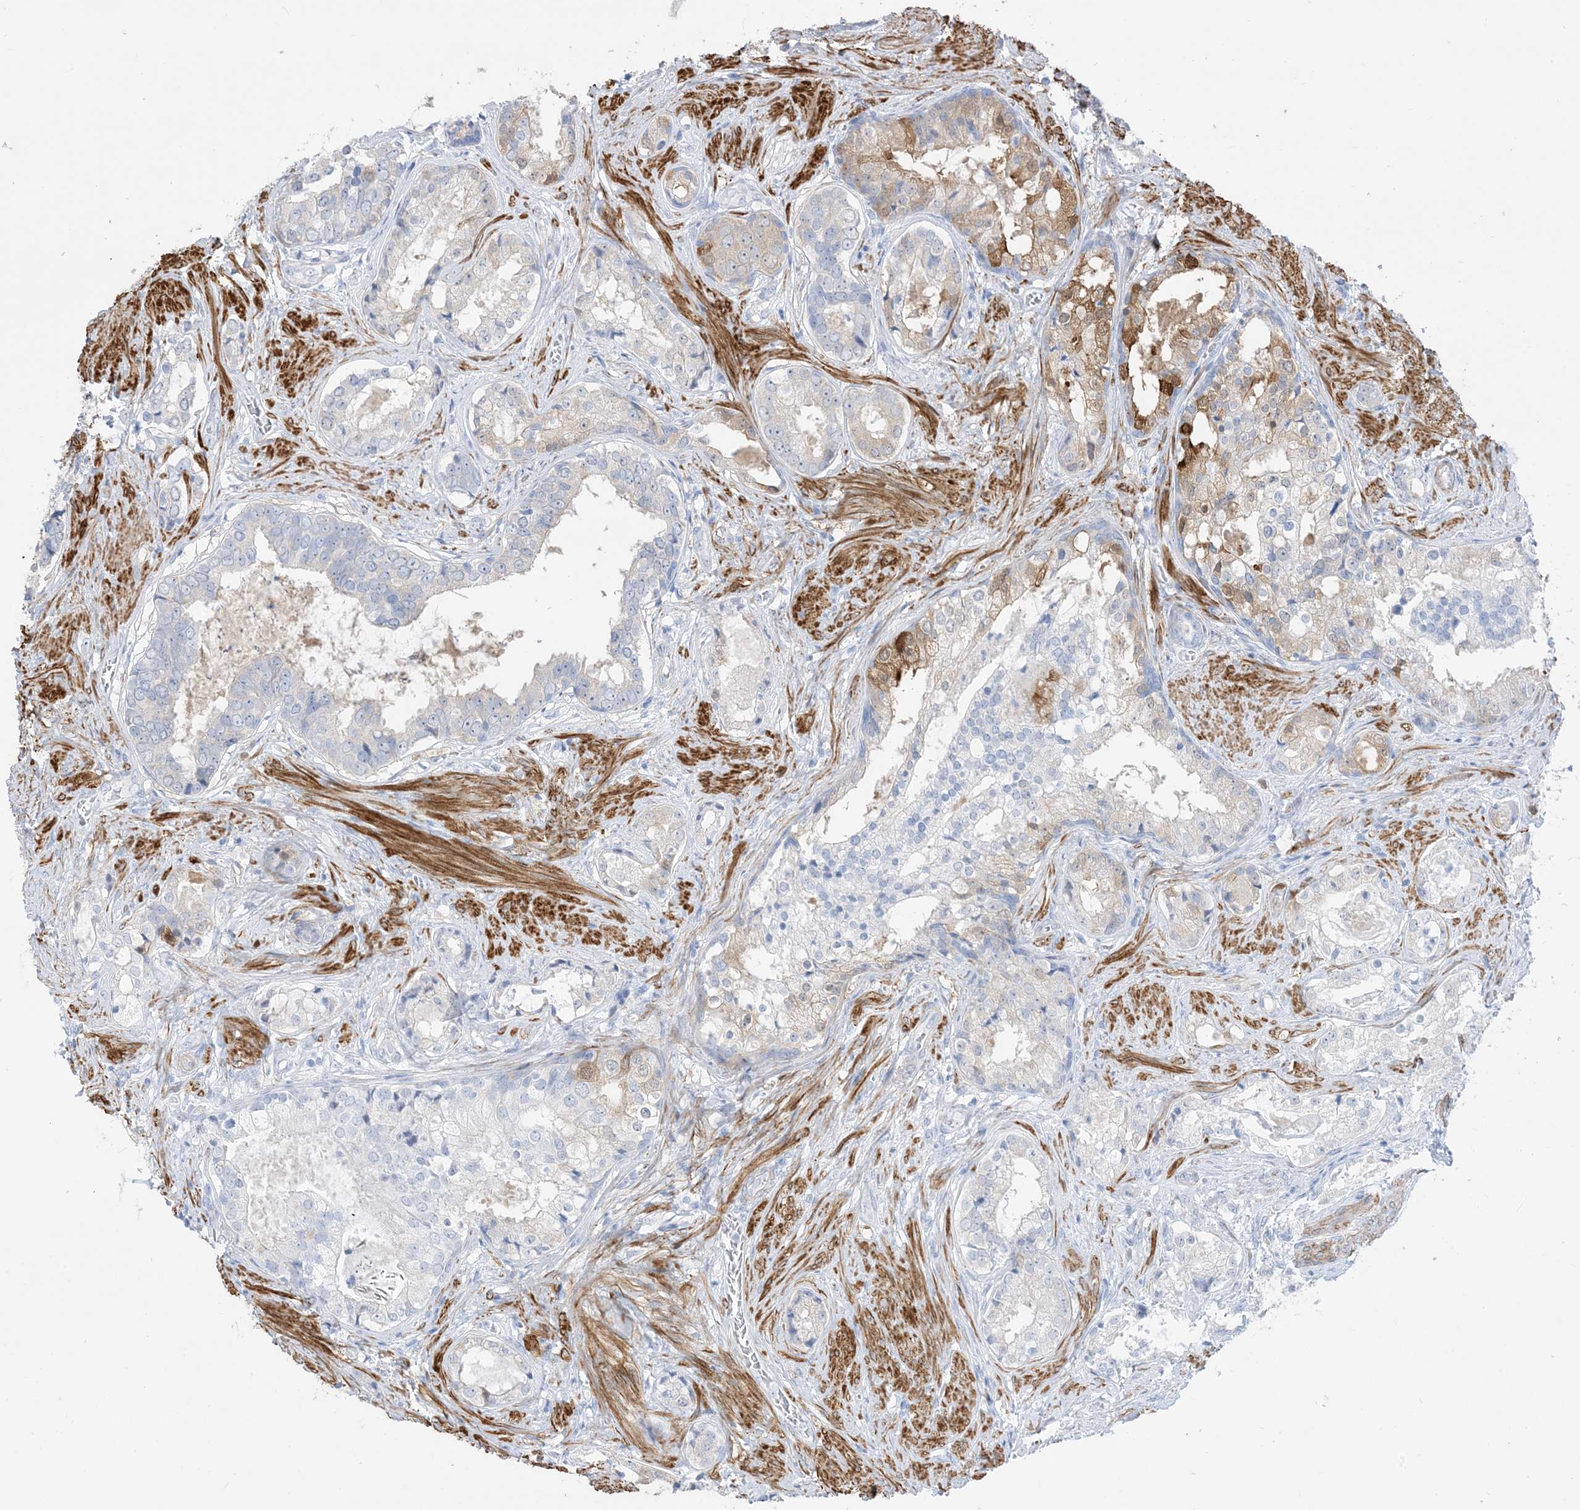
{"staining": {"intensity": "negative", "quantity": "none", "location": "none"}, "tissue": "prostate cancer", "cell_type": "Tumor cells", "image_type": "cancer", "snomed": [{"axis": "morphology", "description": "Adenocarcinoma, High grade"}, {"axis": "topography", "description": "Prostate"}], "caption": "Immunohistochemical staining of human prostate adenocarcinoma (high-grade) demonstrates no significant staining in tumor cells.", "gene": "MARS2", "patient": {"sex": "male", "age": 58}}